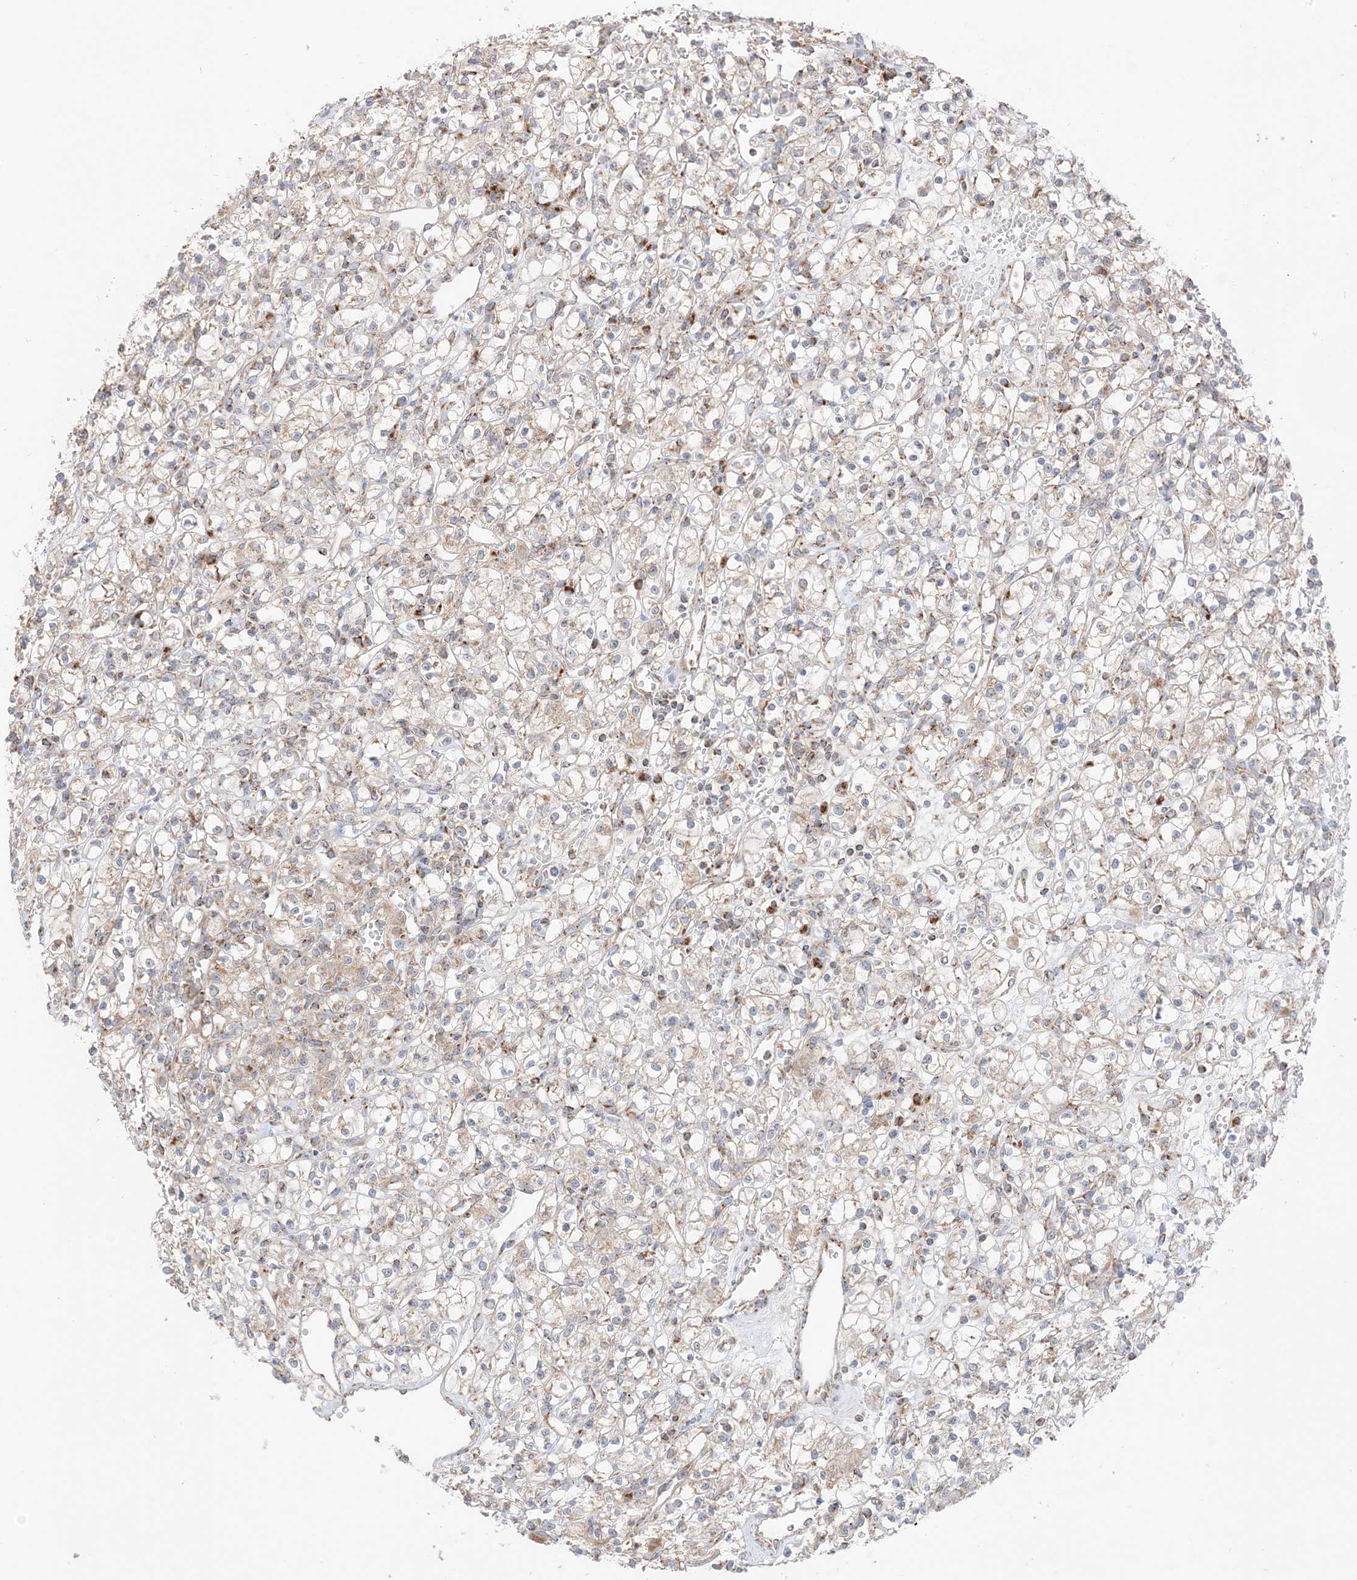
{"staining": {"intensity": "moderate", "quantity": "<25%", "location": "cytoplasmic/membranous"}, "tissue": "renal cancer", "cell_type": "Tumor cells", "image_type": "cancer", "snomed": [{"axis": "morphology", "description": "Adenocarcinoma, NOS"}, {"axis": "topography", "description": "Kidney"}], "caption": "Moderate cytoplasmic/membranous expression for a protein is appreciated in about <25% of tumor cells of renal cancer (adenocarcinoma) using immunohistochemistry.", "gene": "SLC25A12", "patient": {"sex": "female", "age": 59}}